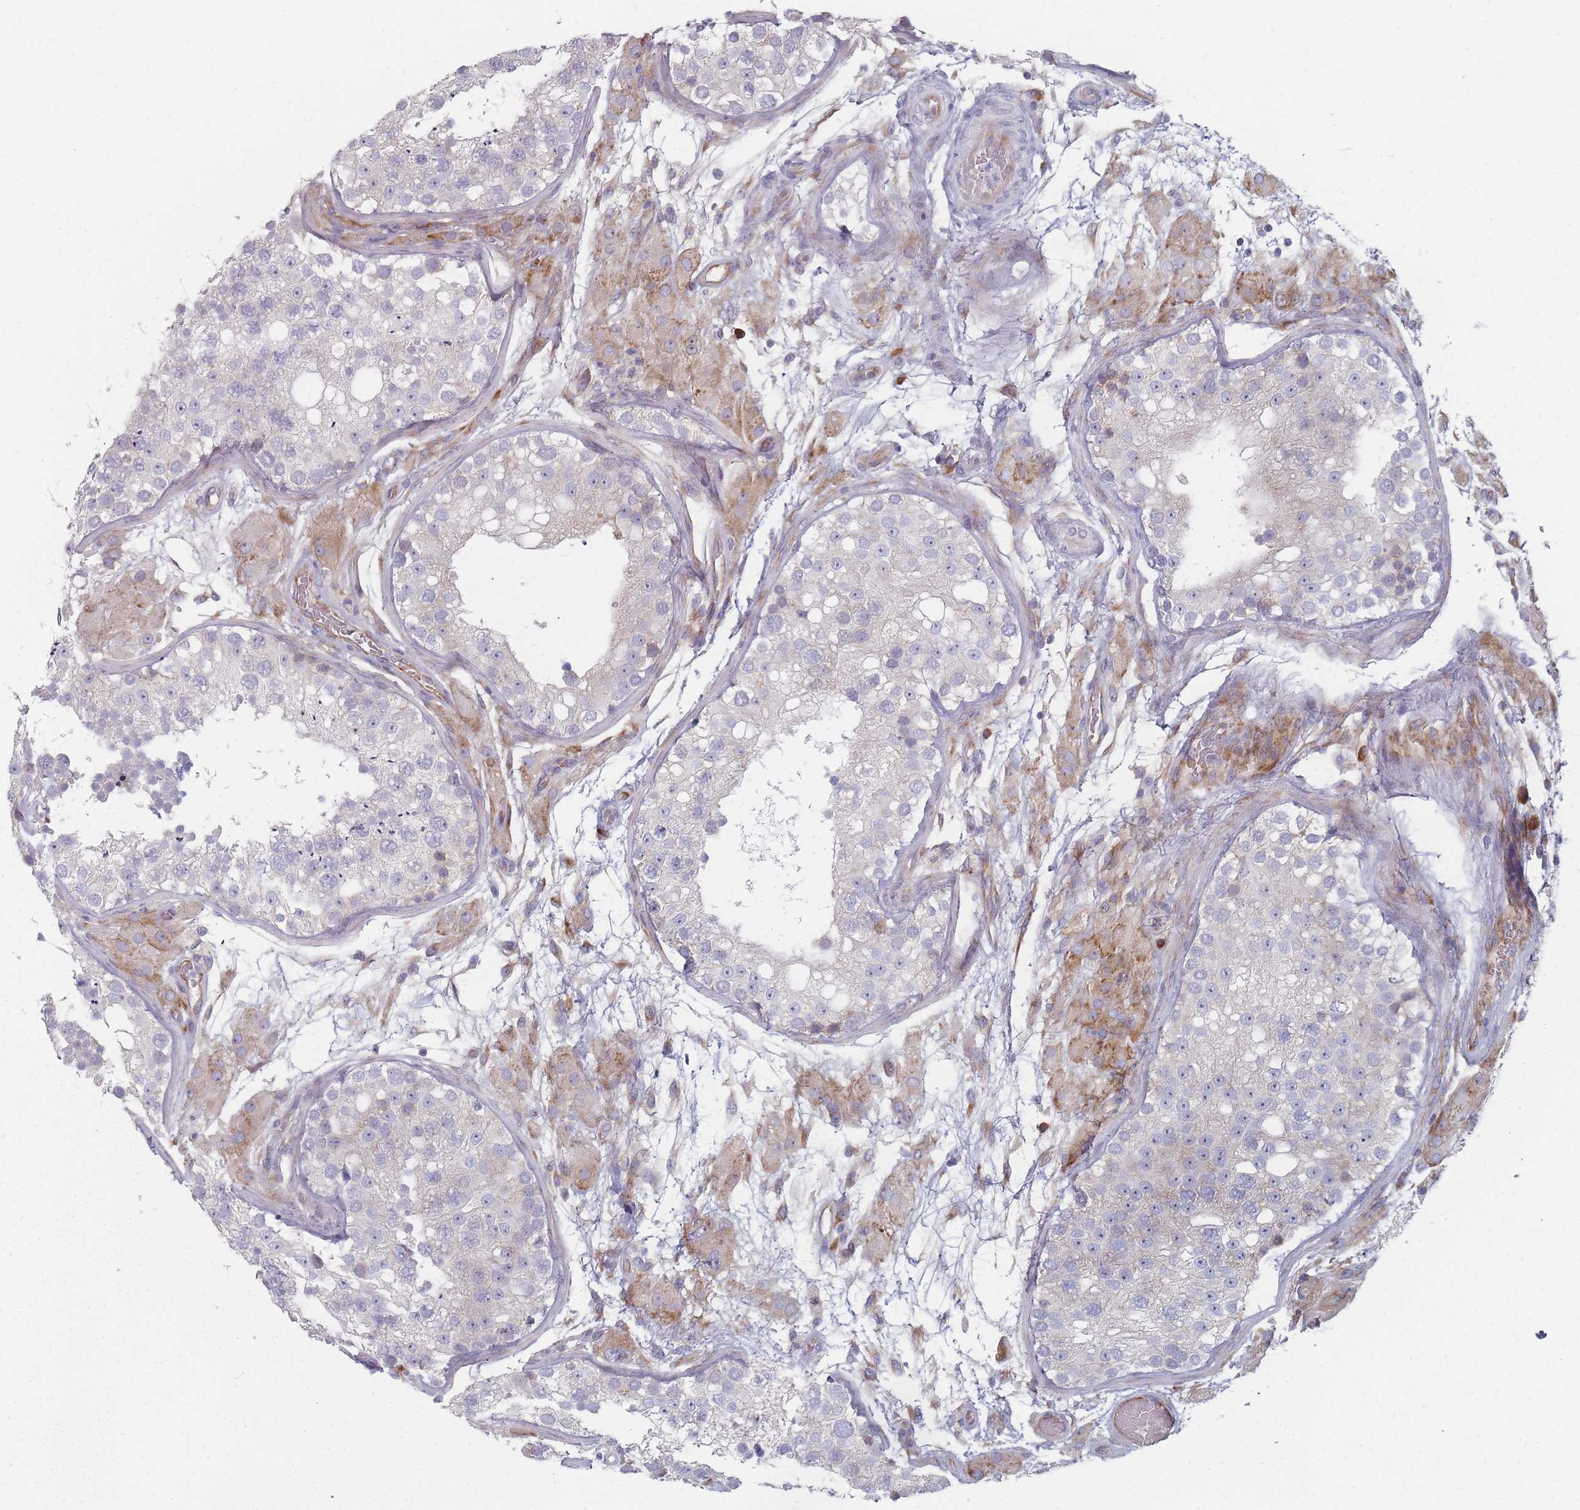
{"staining": {"intensity": "negative", "quantity": "none", "location": "none"}, "tissue": "testis", "cell_type": "Cells in seminiferous ducts", "image_type": "normal", "snomed": [{"axis": "morphology", "description": "Normal tissue, NOS"}, {"axis": "topography", "description": "Testis"}], "caption": "This is an immunohistochemistry (IHC) histopathology image of unremarkable human testis. There is no positivity in cells in seminiferous ducts.", "gene": "CACNG5", "patient": {"sex": "male", "age": 26}}